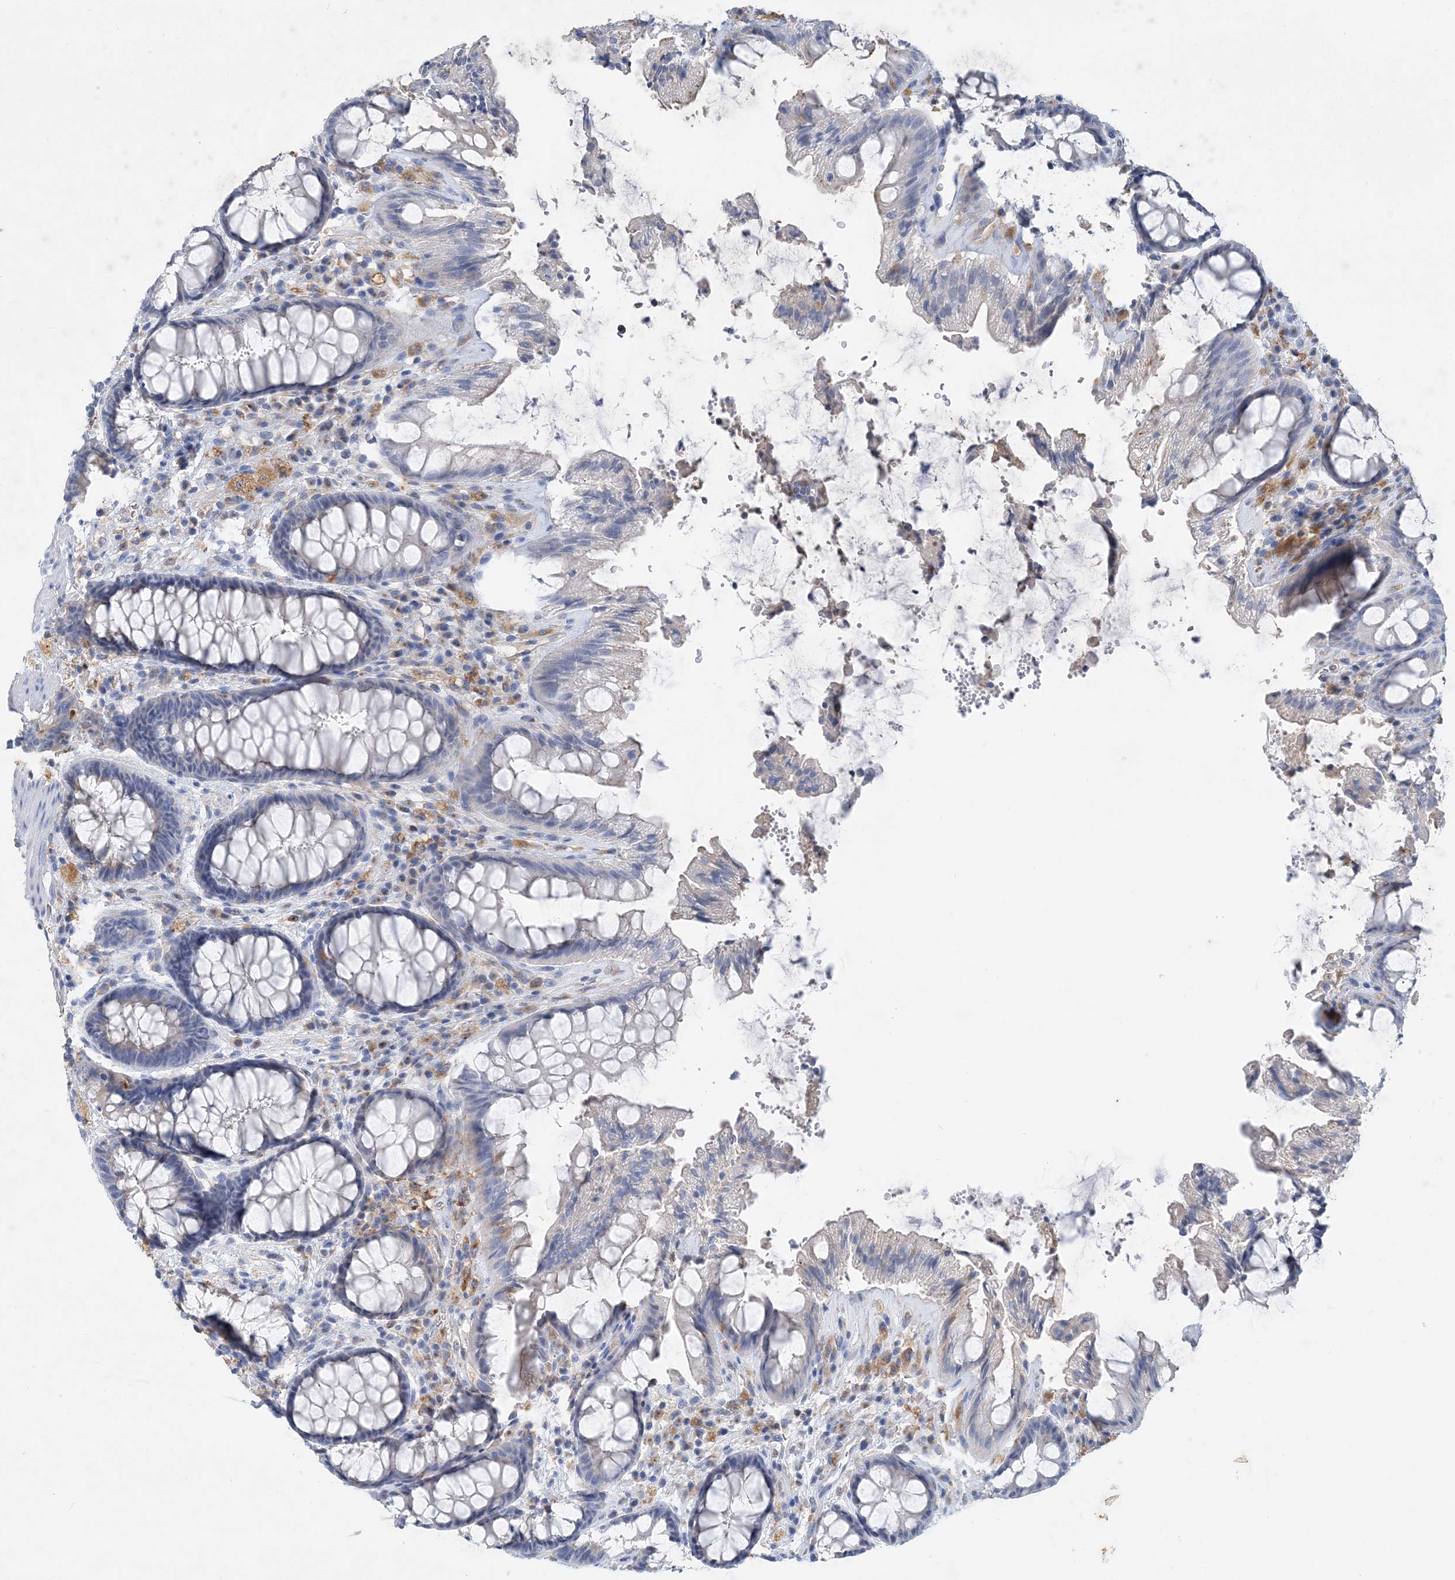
{"staining": {"intensity": "negative", "quantity": "none", "location": "none"}, "tissue": "rectum", "cell_type": "Glandular cells", "image_type": "normal", "snomed": [{"axis": "morphology", "description": "Normal tissue, NOS"}, {"axis": "topography", "description": "Rectum"}], "caption": "The immunohistochemistry (IHC) photomicrograph has no significant expression in glandular cells of rectum. (Immunohistochemistry, brightfield microscopy, high magnification).", "gene": "GRINA", "patient": {"sex": "female", "age": 46}}